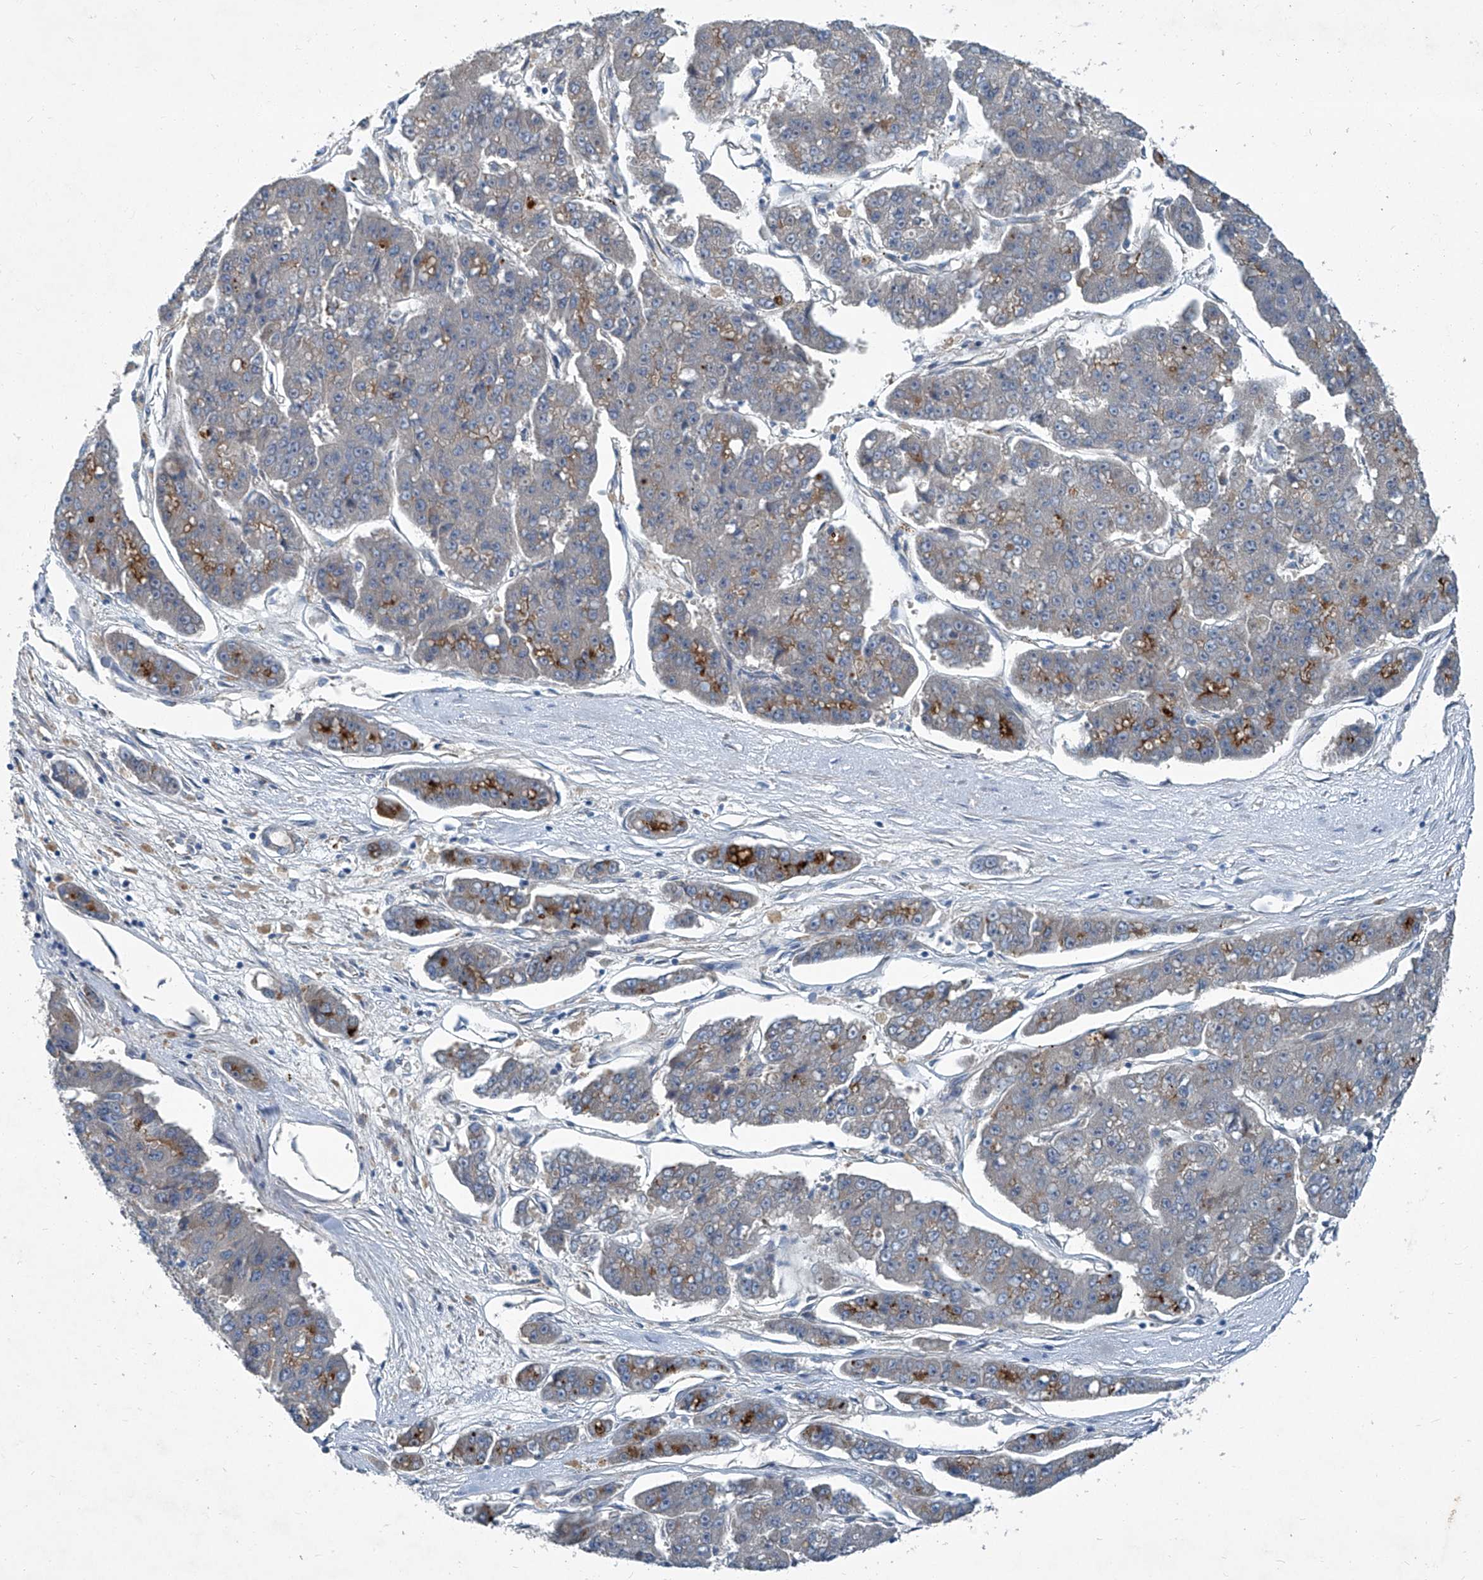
{"staining": {"intensity": "negative", "quantity": "none", "location": "none"}, "tissue": "pancreatic cancer", "cell_type": "Tumor cells", "image_type": "cancer", "snomed": [{"axis": "morphology", "description": "Adenocarcinoma, NOS"}, {"axis": "topography", "description": "Pancreas"}], "caption": "DAB immunohistochemical staining of human adenocarcinoma (pancreatic) reveals no significant expression in tumor cells.", "gene": "SLC26A11", "patient": {"sex": "male", "age": 50}}